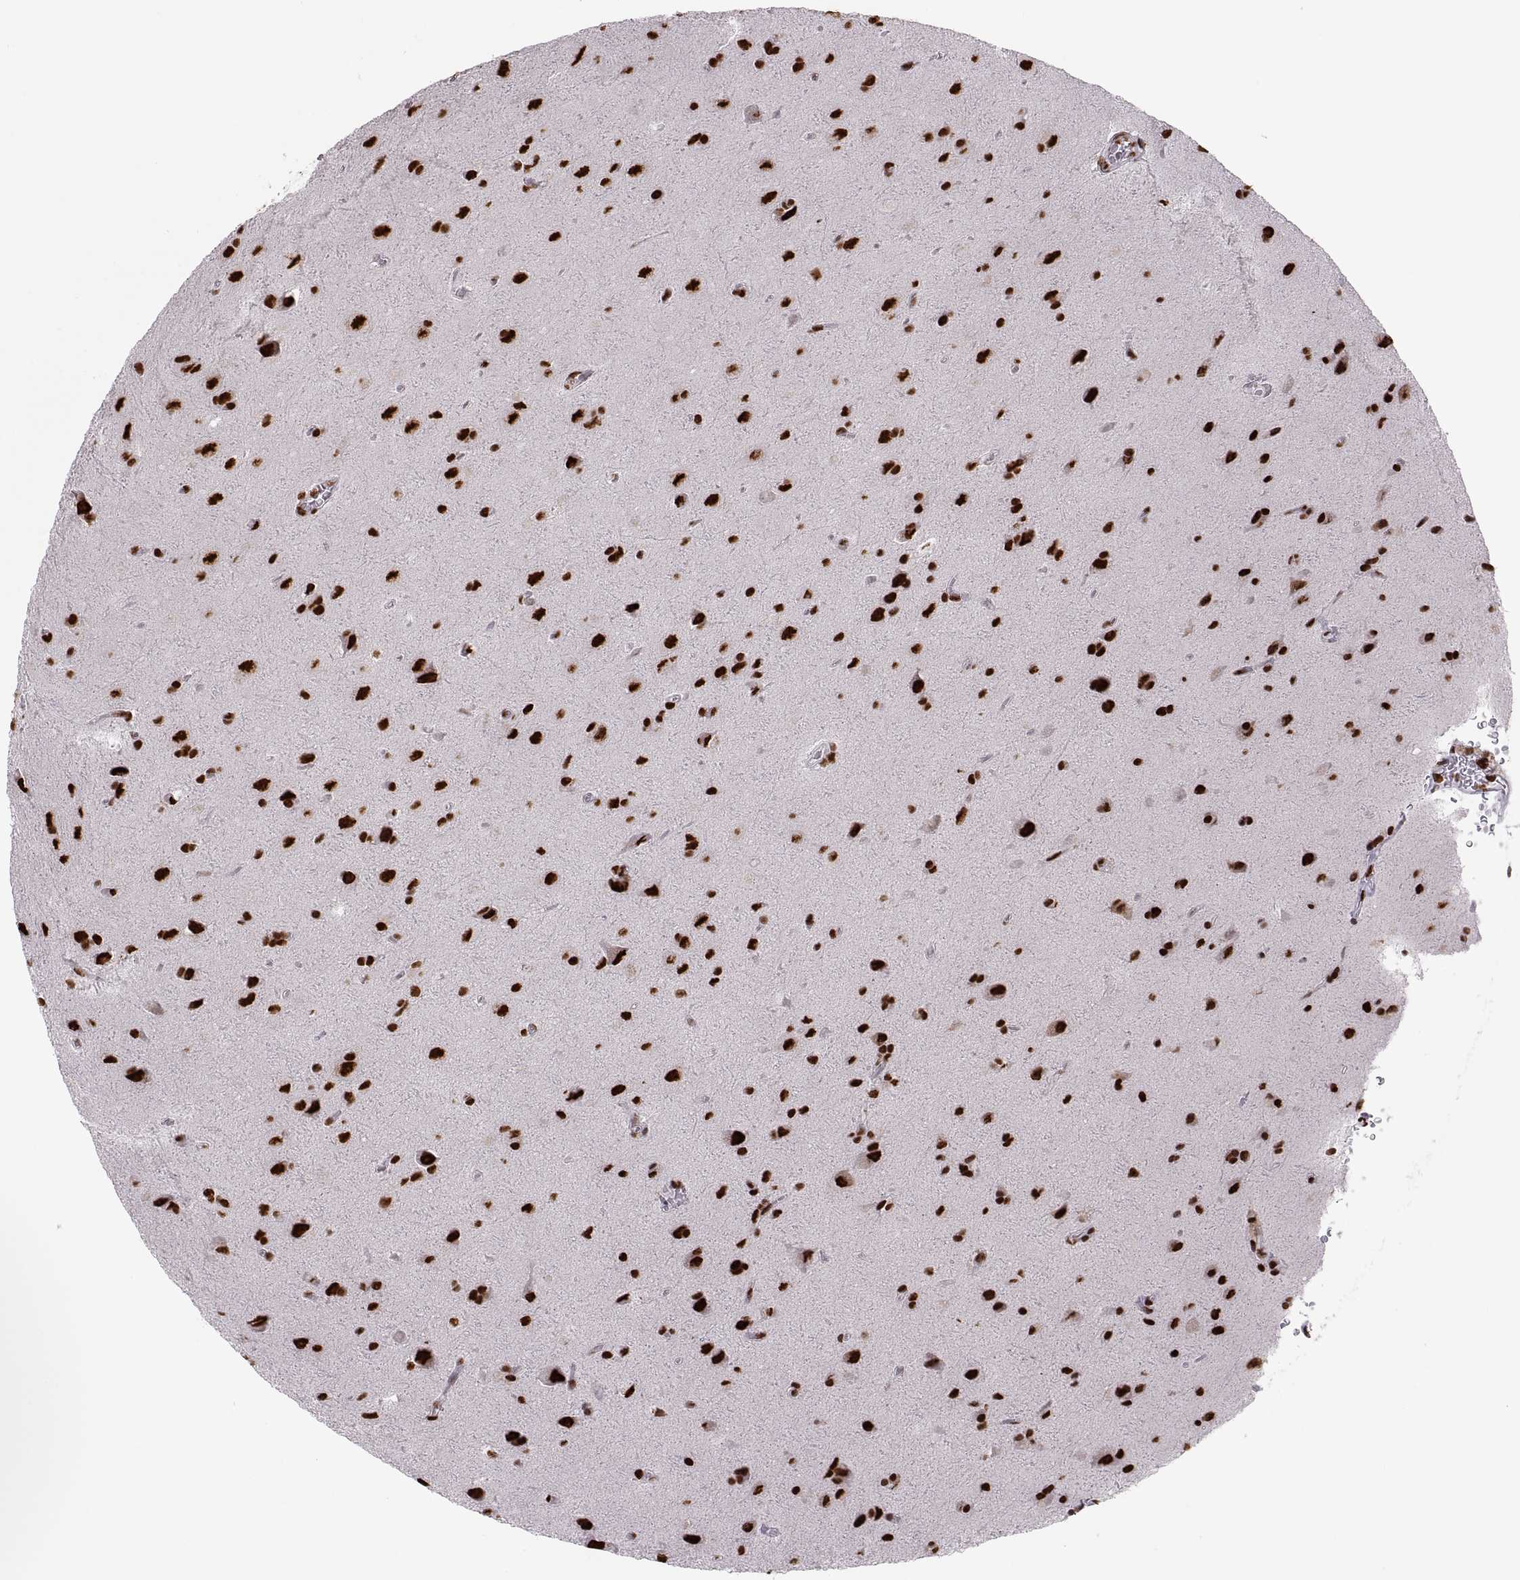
{"staining": {"intensity": "strong", "quantity": ">75%", "location": "nuclear"}, "tissue": "glioma", "cell_type": "Tumor cells", "image_type": "cancer", "snomed": [{"axis": "morphology", "description": "Glioma, malignant, Low grade"}, {"axis": "topography", "description": "Brain"}], "caption": "About >75% of tumor cells in human glioma show strong nuclear protein expression as visualized by brown immunohistochemical staining.", "gene": "SNAI1", "patient": {"sex": "male", "age": 58}}